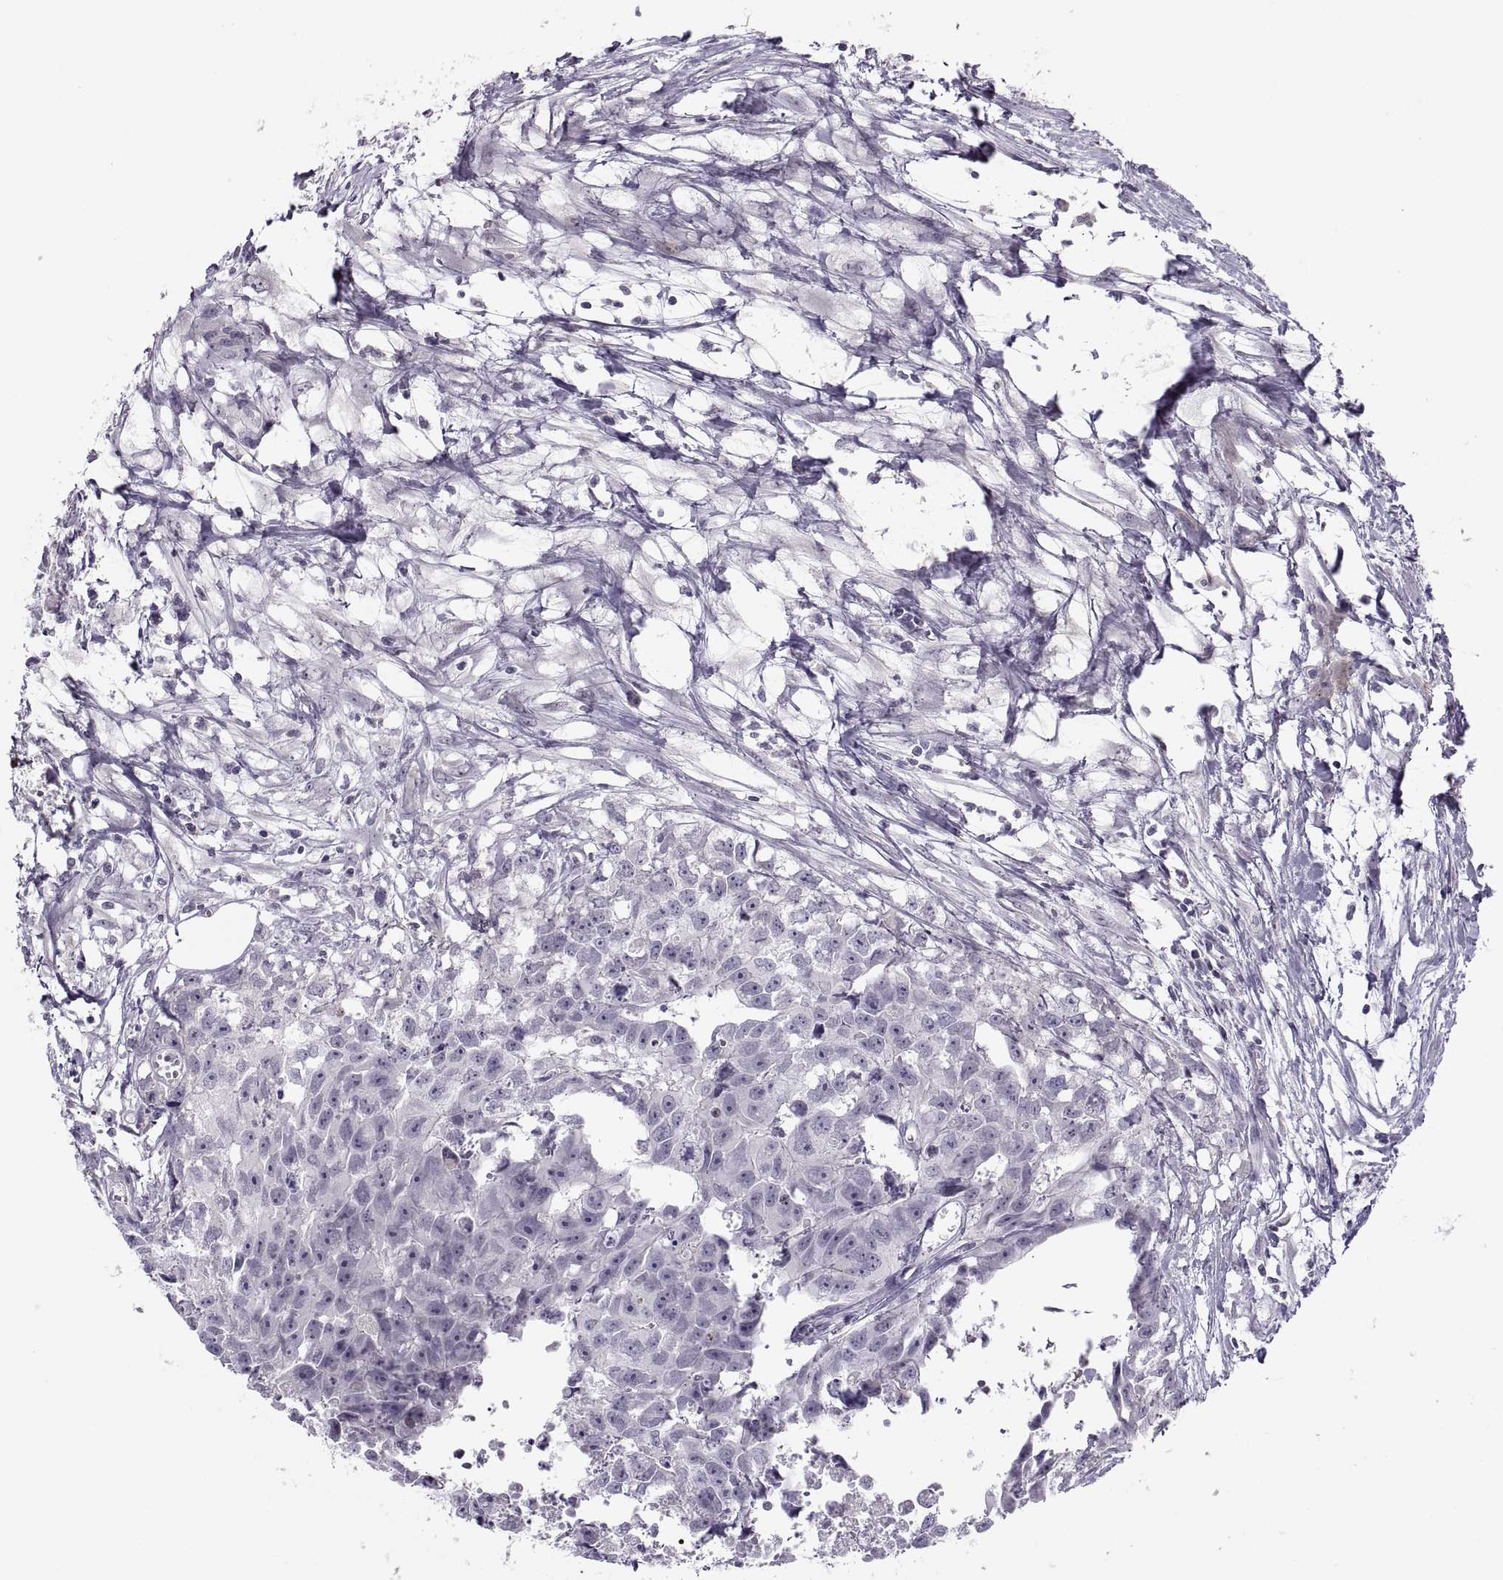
{"staining": {"intensity": "negative", "quantity": "none", "location": "none"}, "tissue": "testis cancer", "cell_type": "Tumor cells", "image_type": "cancer", "snomed": [{"axis": "morphology", "description": "Carcinoma, Embryonal, NOS"}, {"axis": "morphology", "description": "Teratoma, malignant, NOS"}, {"axis": "topography", "description": "Testis"}], "caption": "IHC photomicrograph of neoplastic tissue: human embryonal carcinoma (testis) stained with DAB shows no significant protein positivity in tumor cells.", "gene": "CHCT1", "patient": {"sex": "male", "age": 44}}